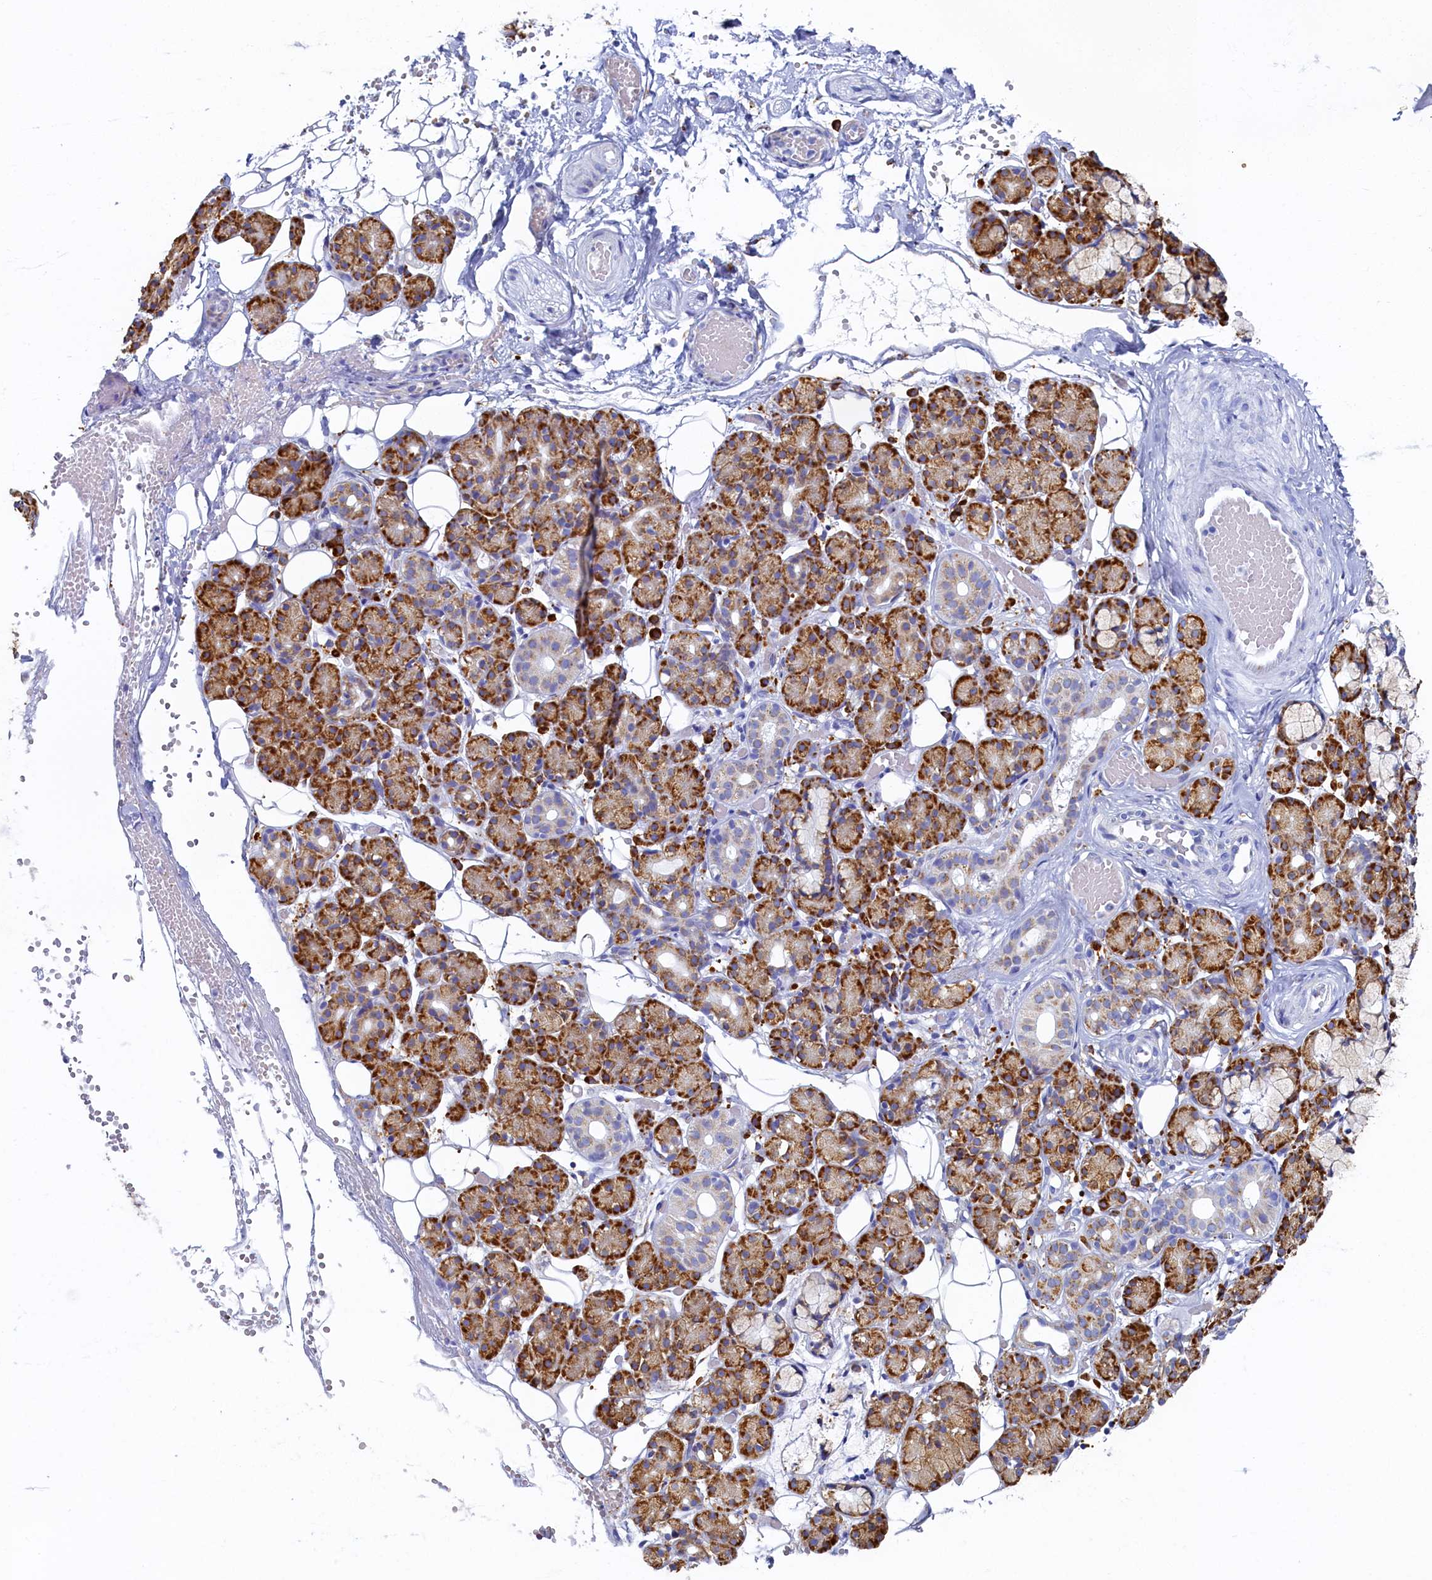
{"staining": {"intensity": "strong", "quantity": "25%-75%", "location": "cytoplasmic/membranous"}, "tissue": "salivary gland", "cell_type": "Glandular cells", "image_type": "normal", "snomed": [{"axis": "morphology", "description": "Normal tissue, NOS"}, {"axis": "topography", "description": "Salivary gland"}], "caption": "Salivary gland stained with immunohistochemistry (IHC) exhibits strong cytoplasmic/membranous expression in about 25%-75% of glandular cells. The protein is shown in brown color, while the nuclei are stained blue.", "gene": "TMEM18", "patient": {"sex": "male", "age": 63}}